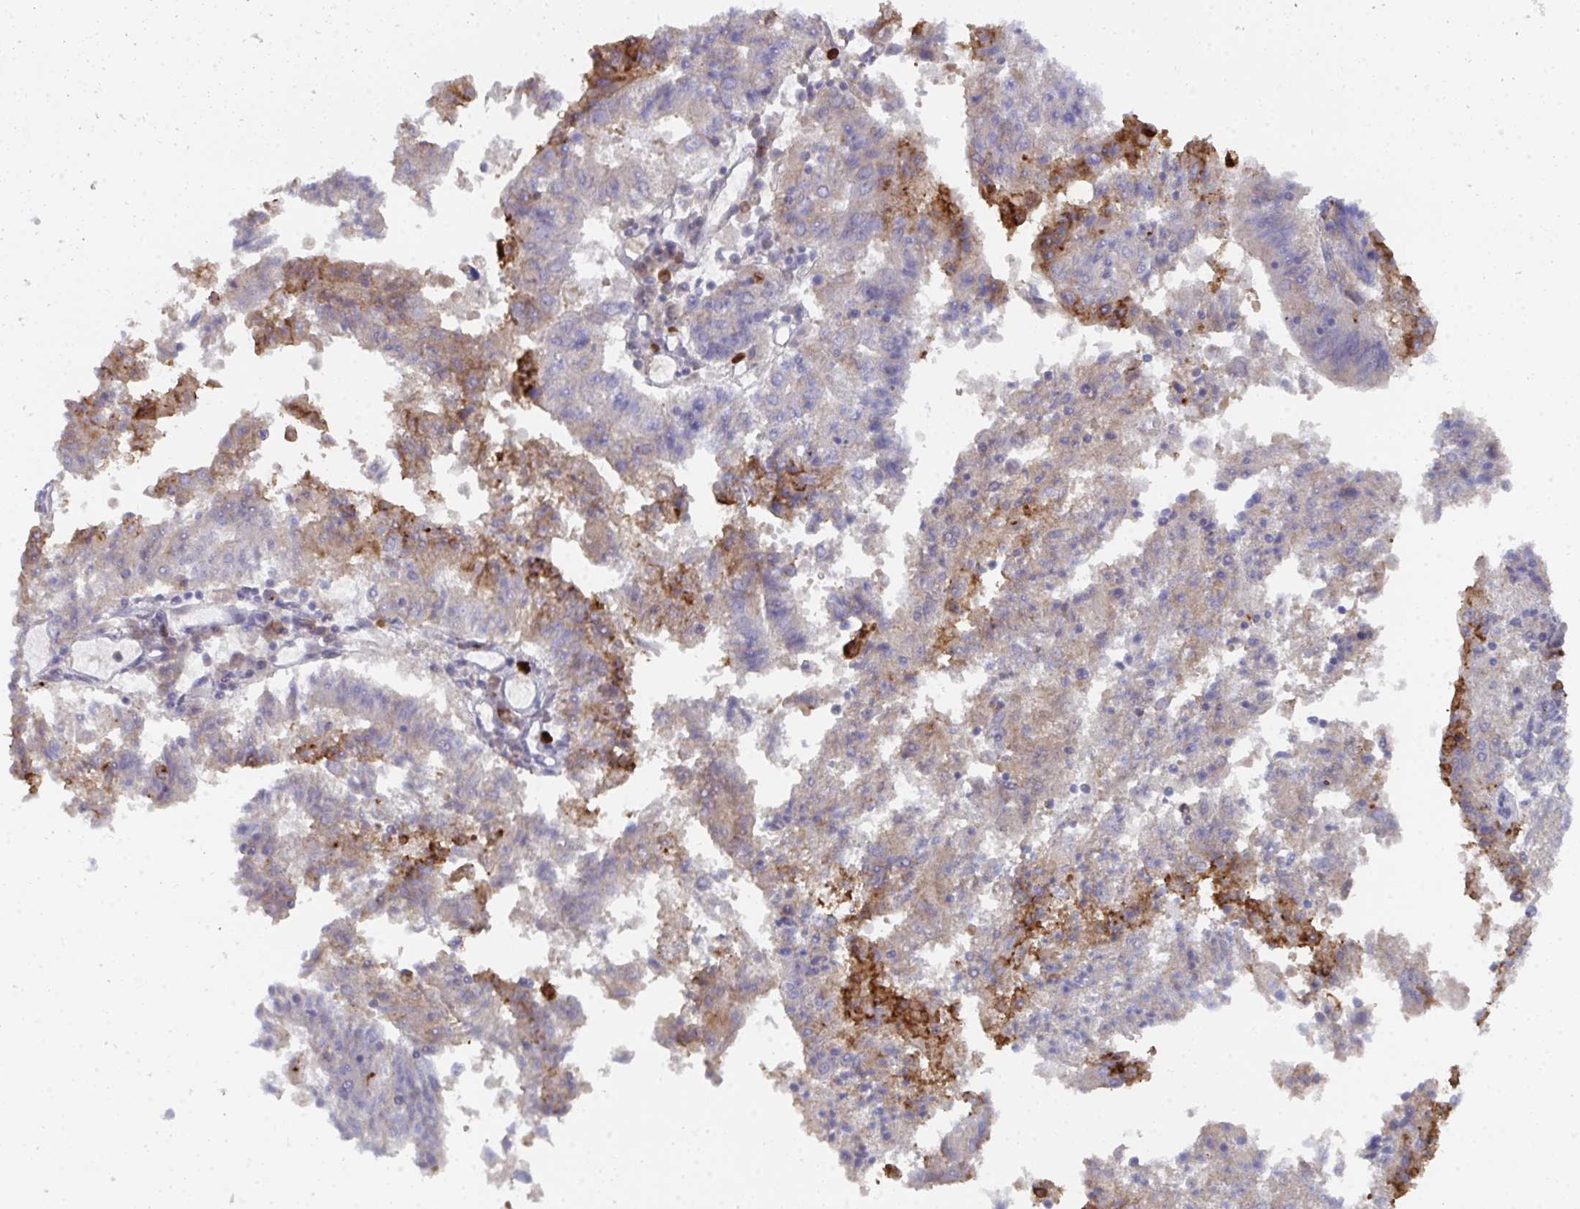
{"staining": {"intensity": "moderate", "quantity": "<25%", "location": "cytoplasmic/membranous"}, "tissue": "endometrial cancer", "cell_type": "Tumor cells", "image_type": "cancer", "snomed": [{"axis": "morphology", "description": "Adenocarcinoma, NOS"}, {"axis": "topography", "description": "Endometrium"}], "caption": "IHC of adenocarcinoma (endometrial) reveals low levels of moderate cytoplasmic/membranous staining in about <25% of tumor cells.", "gene": "KCNK5", "patient": {"sex": "female", "age": 82}}